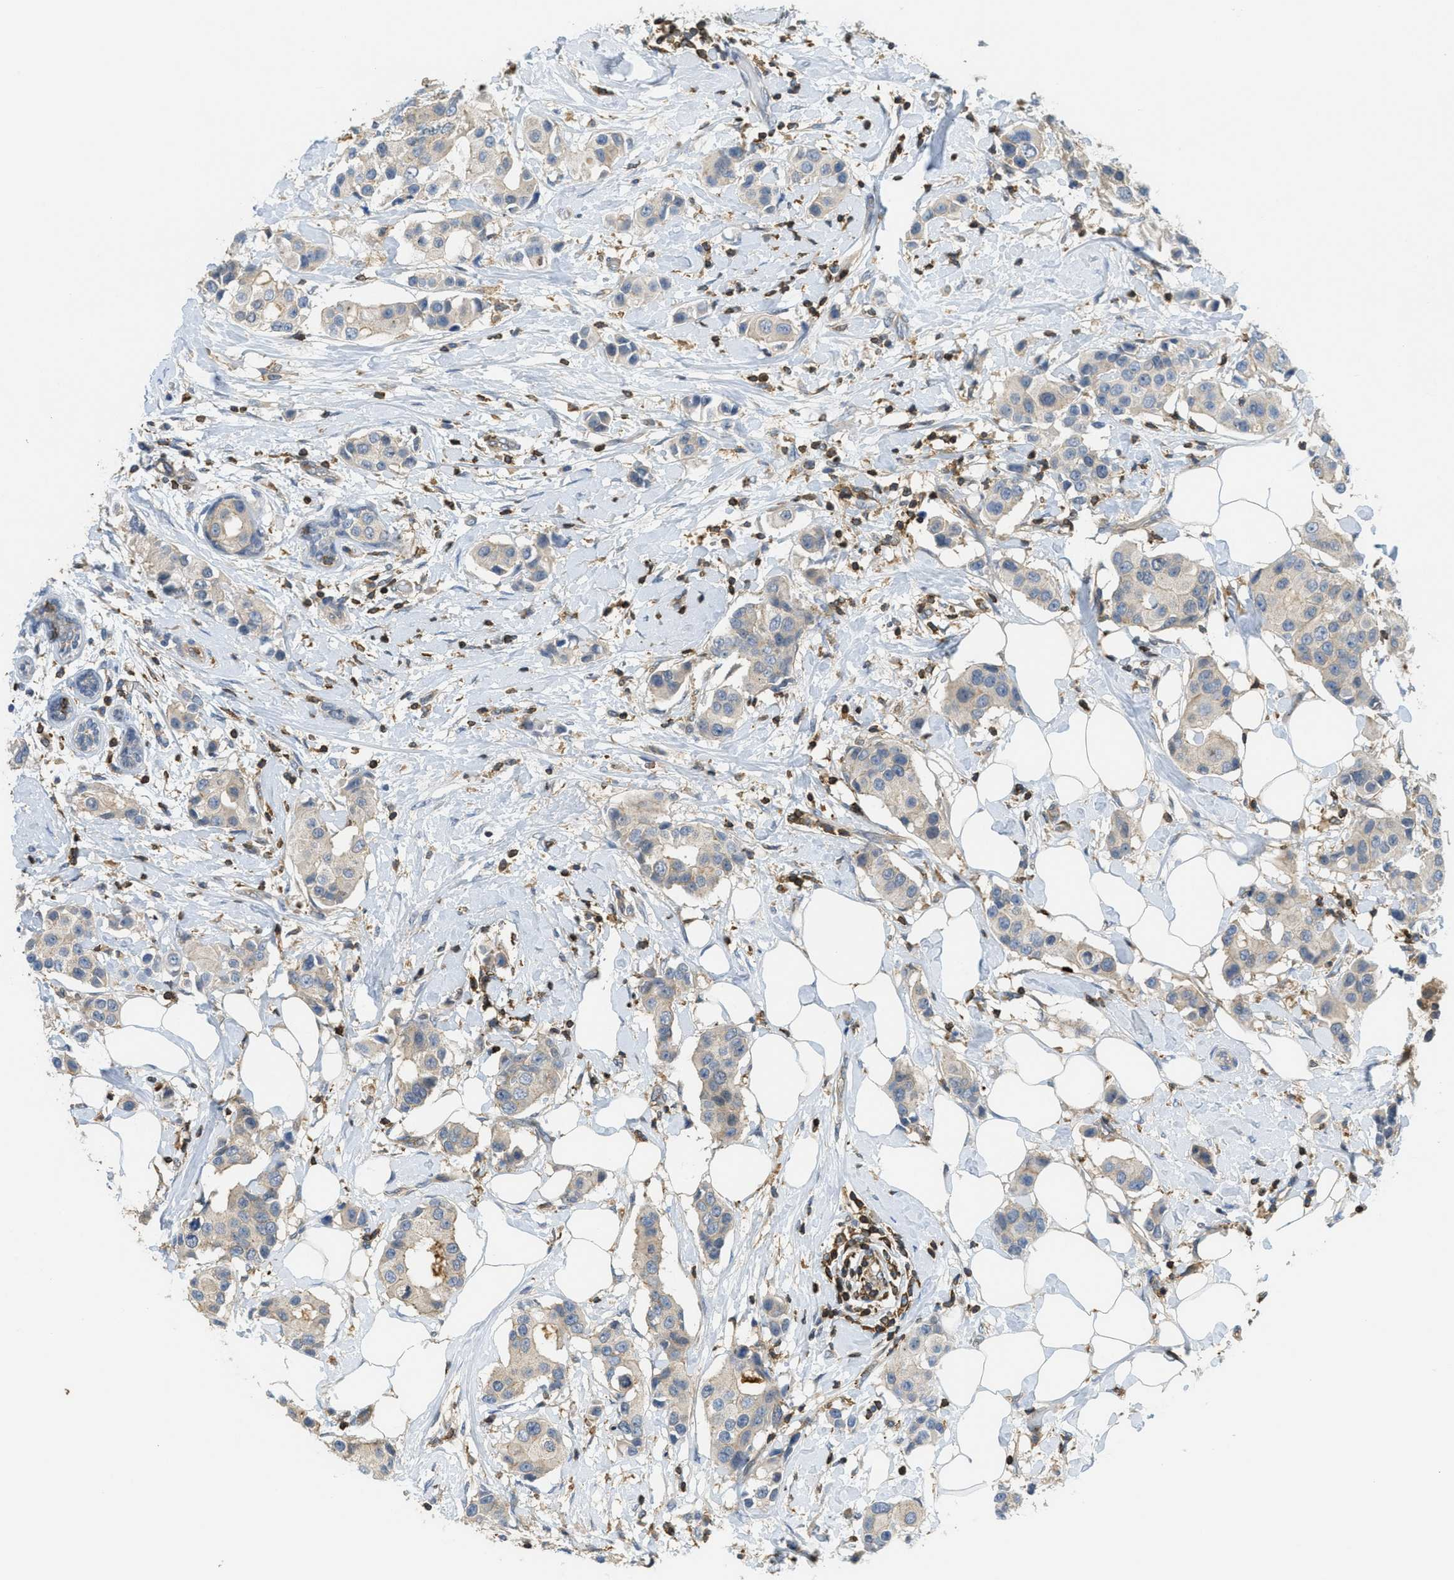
{"staining": {"intensity": "weak", "quantity": "<25%", "location": "cytoplasmic/membranous"}, "tissue": "breast cancer", "cell_type": "Tumor cells", "image_type": "cancer", "snomed": [{"axis": "morphology", "description": "Normal tissue, NOS"}, {"axis": "morphology", "description": "Duct carcinoma"}, {"axis": "topography", "description": "Breast"}], "caption": "DAB (3,3'-diaminobenzidine) immunohistochemical staining of human breast cancer (invasive ductal carcinoma) demonstrates no significant positivity in tumor cells. (DAB IHC visualized using brightfield microscopy, high magnification).", "gene": "GRIK2", "patient": {"sex": "female", "age": 39}}